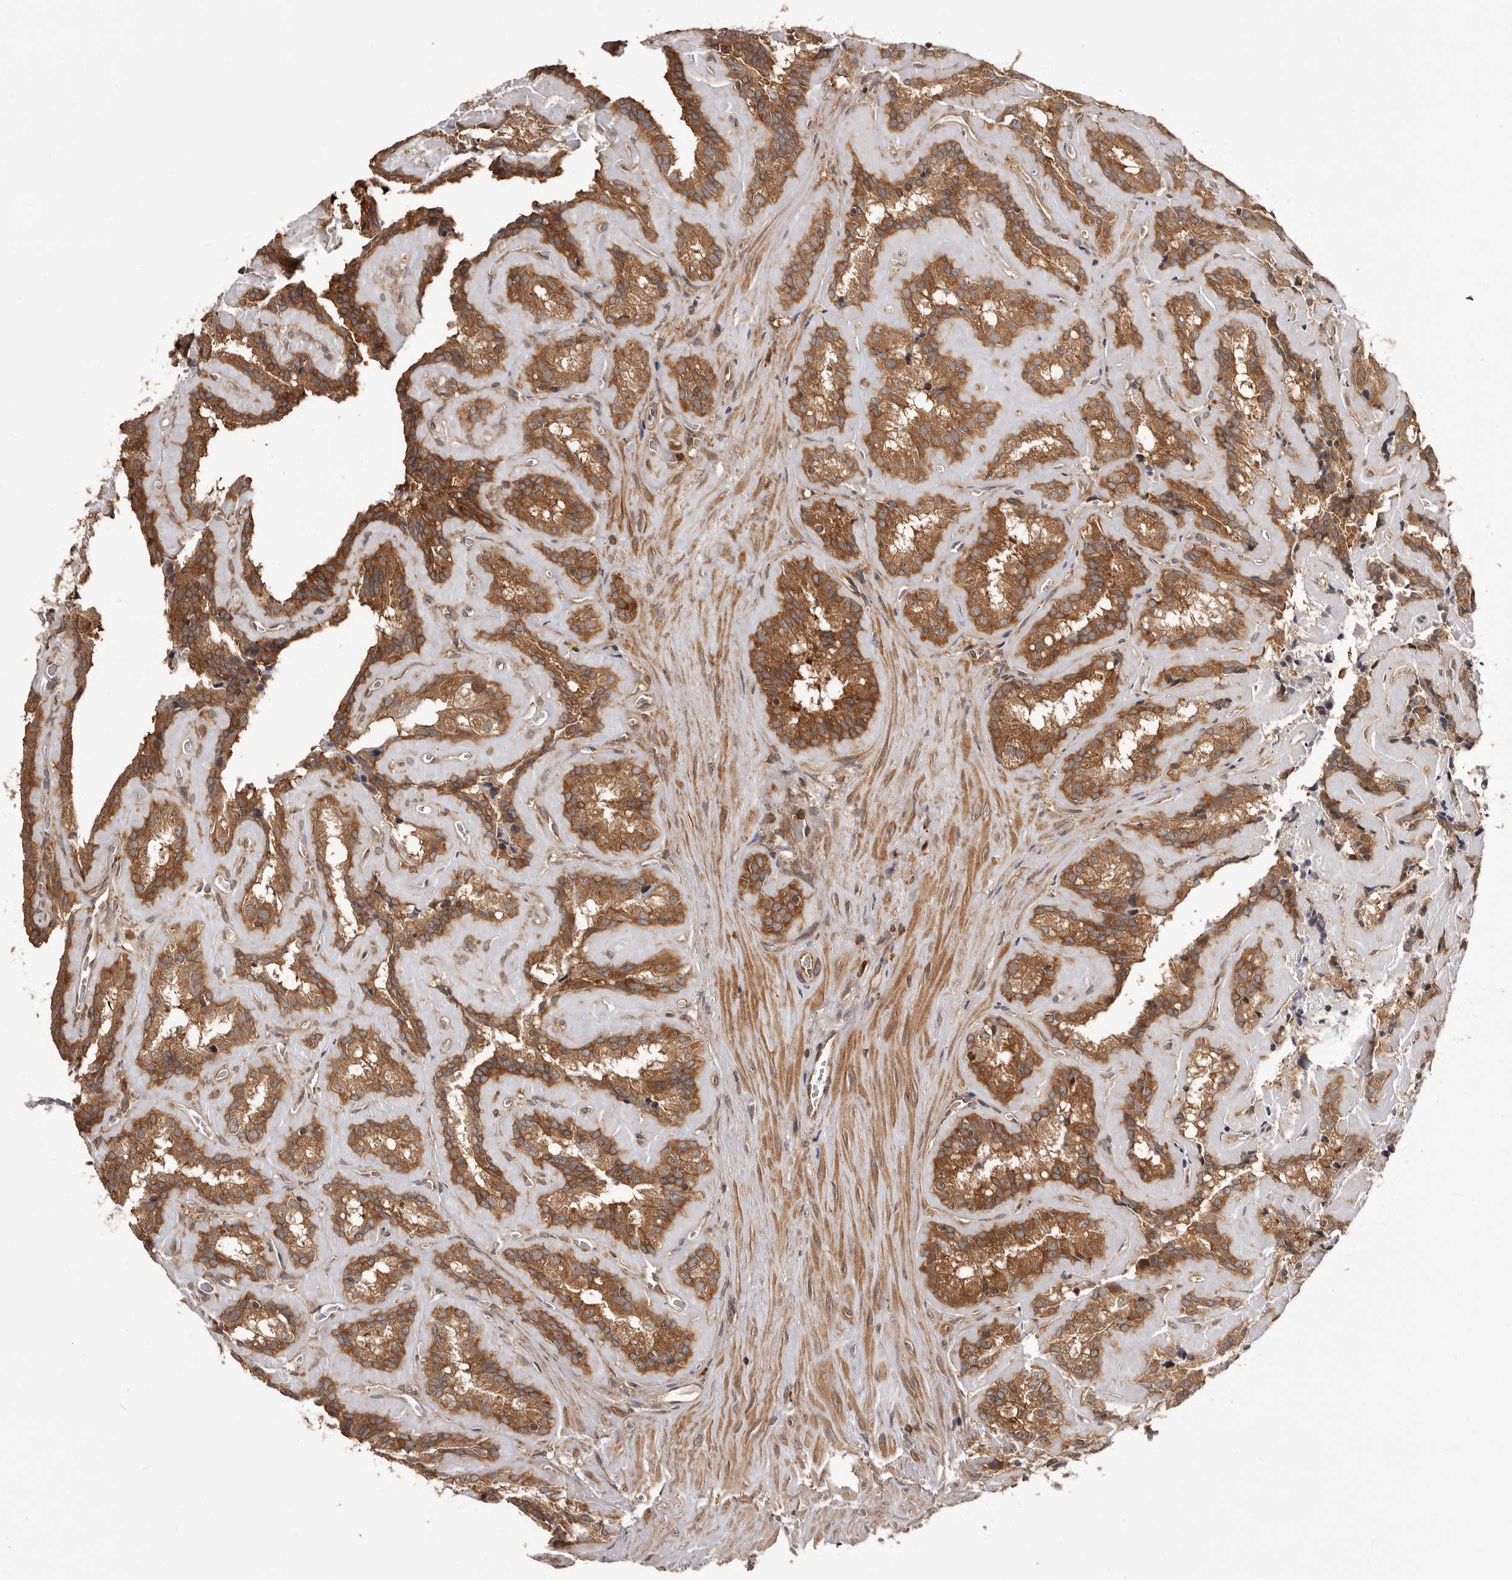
{"staining": {"intensity": "moderate", "quantity": ">75%", "location": "cytoplasmic/membranous"}, "tissue": "seminal vesicle", "cell_type": "Glandular cells", "image_type": "normal", "snomed": [{"axis": "morphology", "description": "Normal tissue, NOS"}, {"axis": "topography", "description": "Prostate"}, {"axis": "topography", "description": "Seminal veicle"}], "caption": "Seminal vesicle stained with DAB immunohistochemistry exhibits medium levels of moderate cytoplasmic/membranous staining in approximately >75% of glandular cells.", "gene": "HBS1L", "patient": {"sex": "male", "age": 59}}